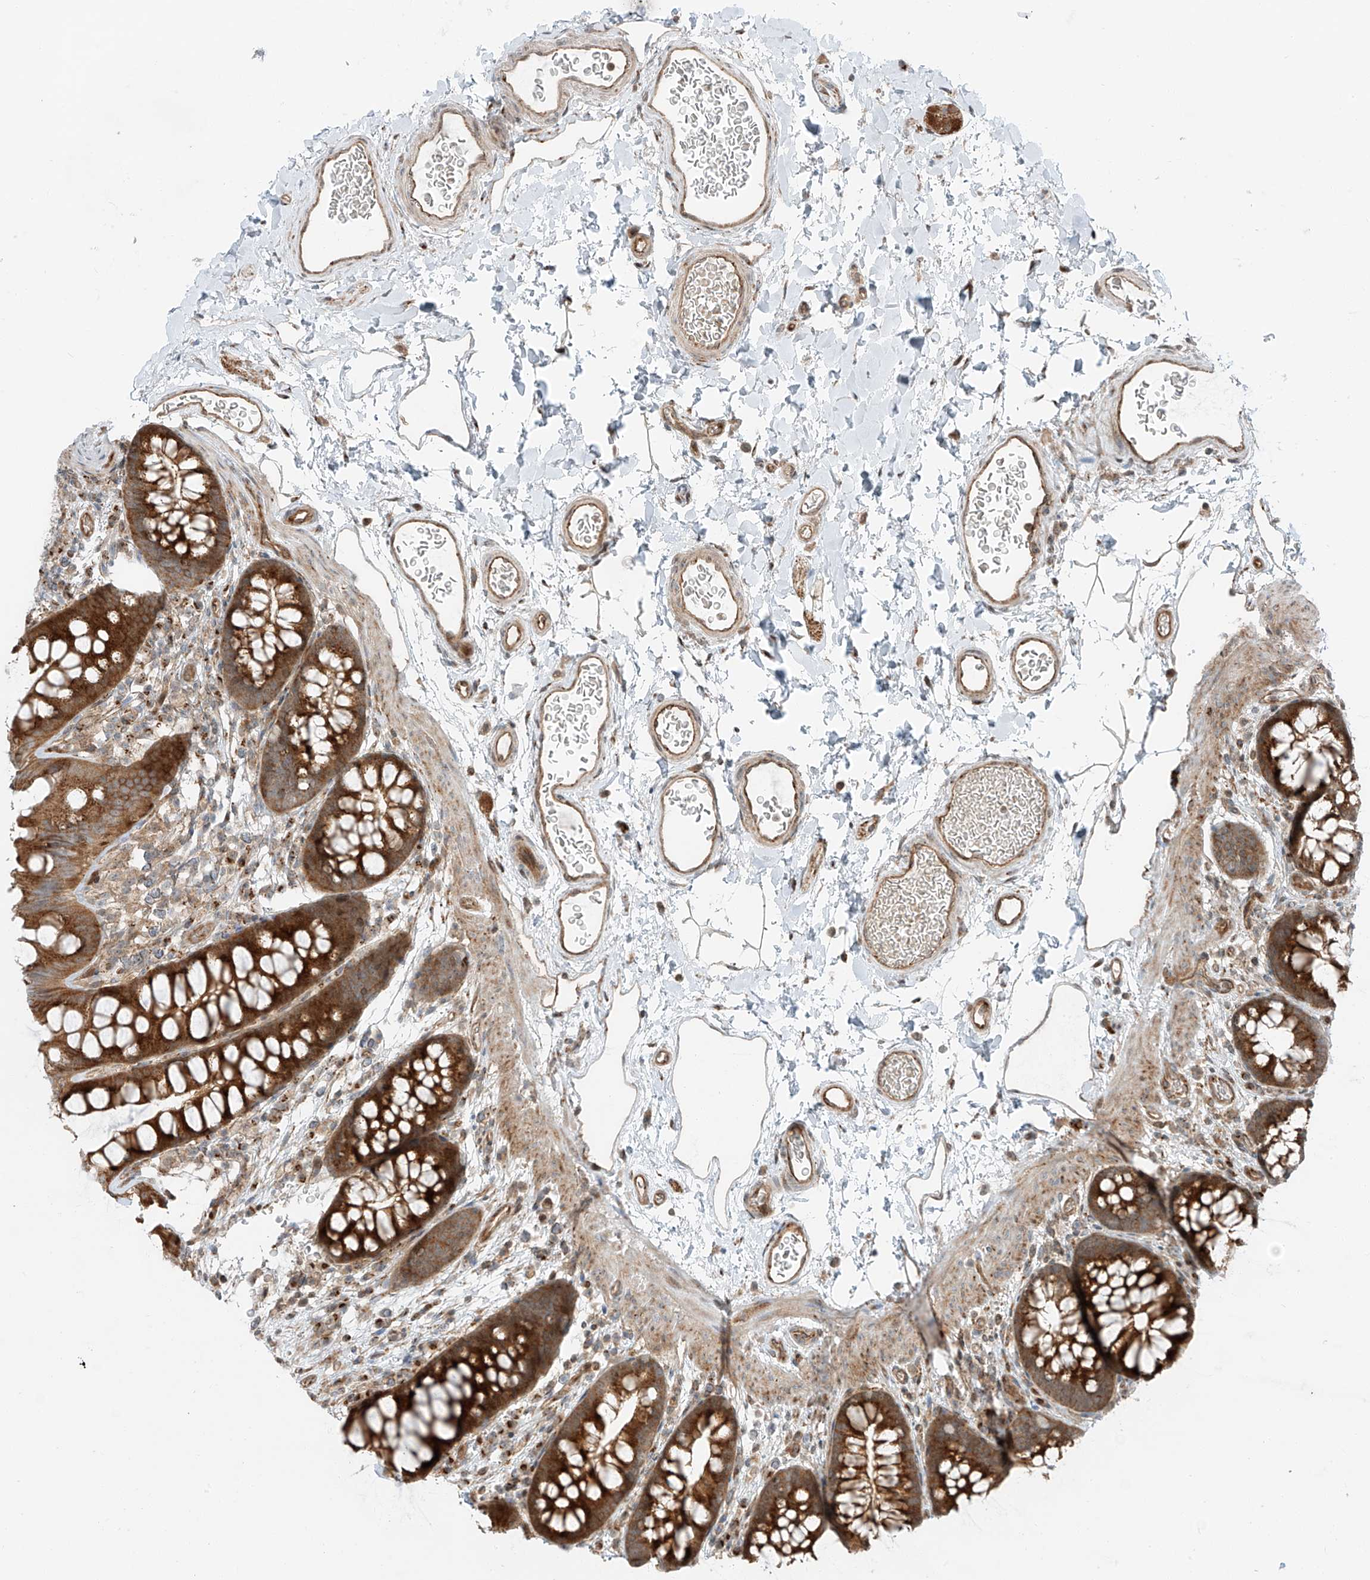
{"staining": {"intensity": "moderate", "quantity": ">75%", "location": "cytoplasmic/membranous"}, "tissue": "colon", "cell_type": "Endothelial cells", "image_type": "normal", "snomed": [{"axis": "morphology", "description": "Normal tissue, NOS"}, {"axis": "topography", "description": "Colon"}], "caption": "The immunohistochemical stain highlights moderate cytoplasmic/membranous expression in endothelial cells of normal colon.", "gene": "USP48", "patient": {"sex": "female", "age": 62}}